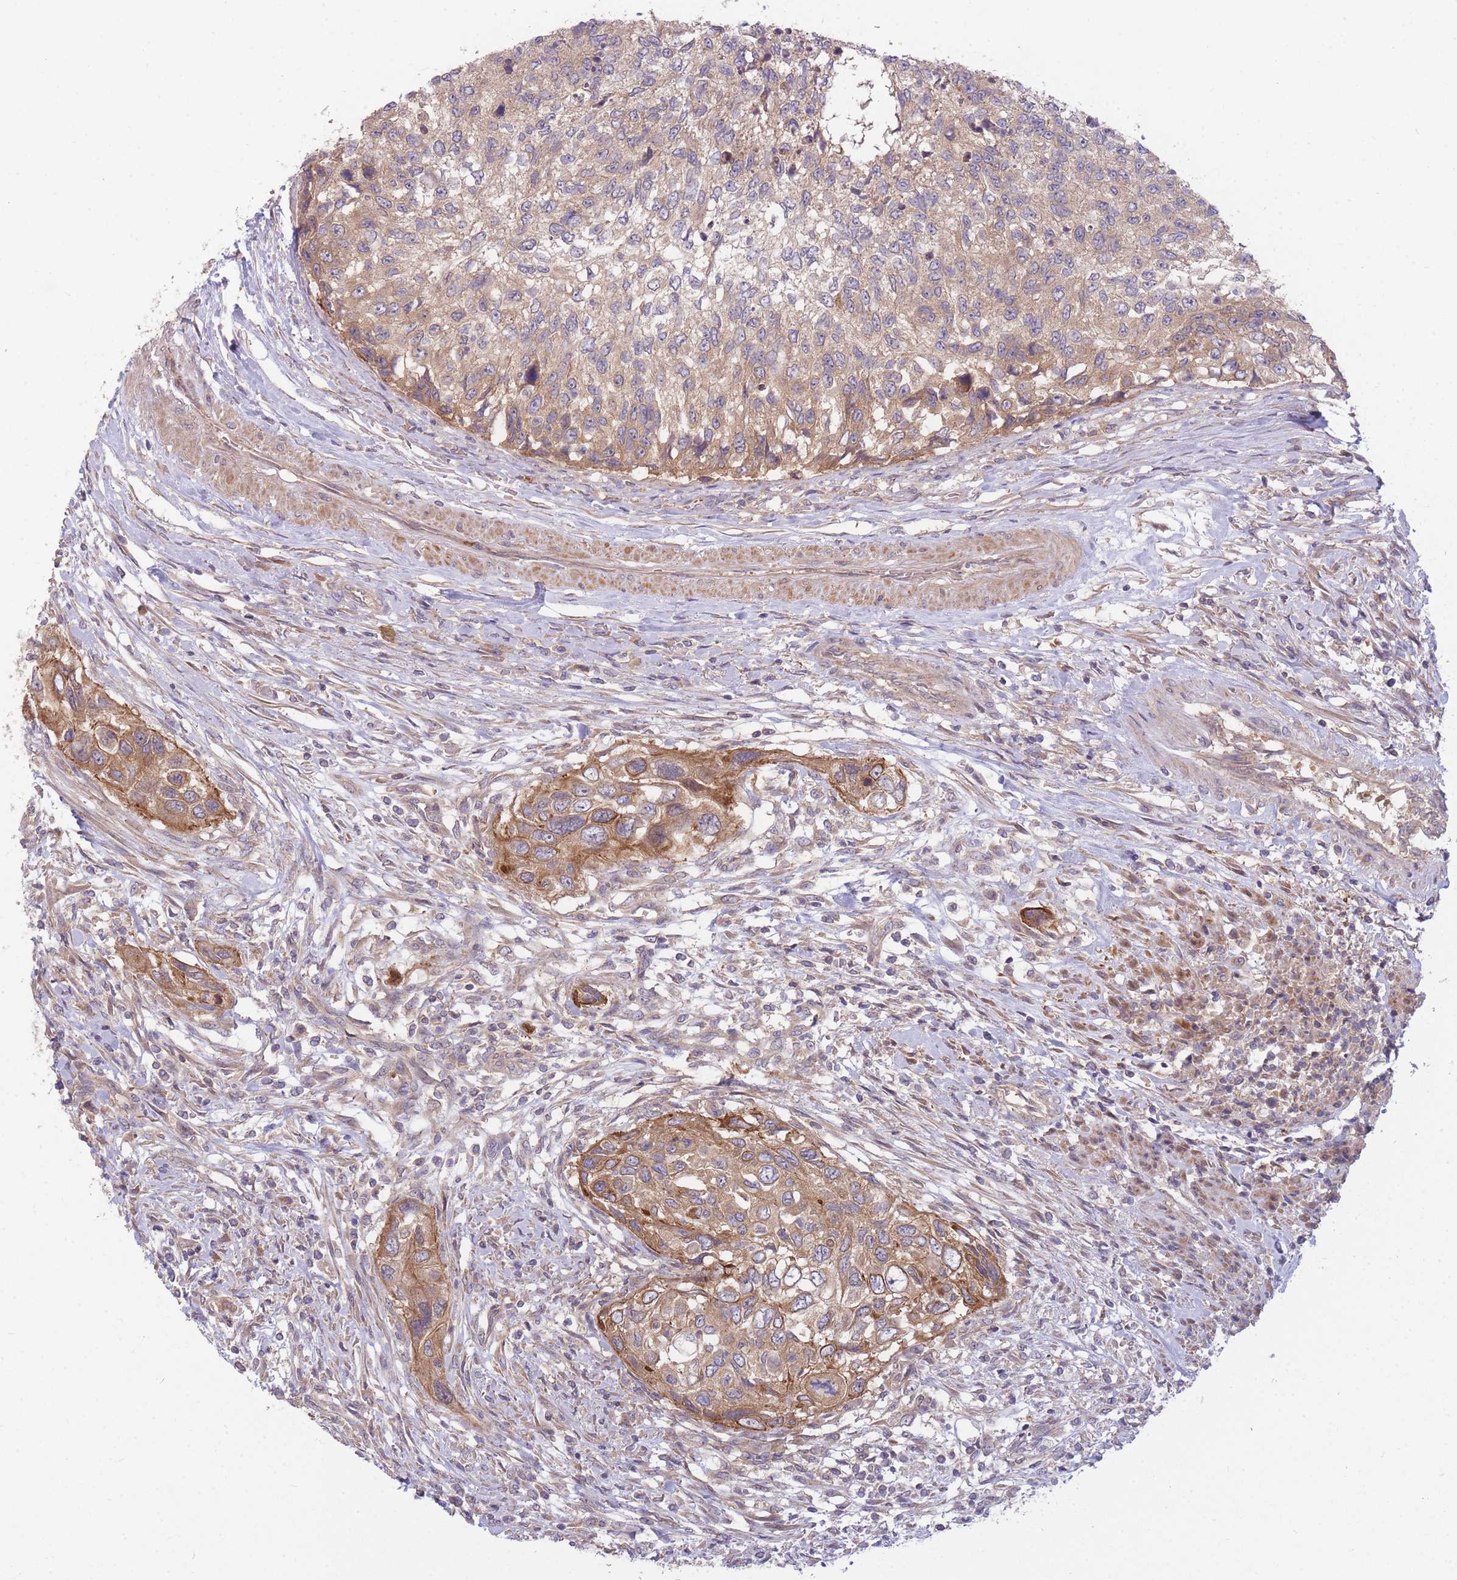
{"staining": {"intensity": "weak", "quantity": ">75%", "location": "cytoplasmic/membranous"}, "tissue": "urothelial cancer", "cell_type": "Tumor cells", "image_type": "cancer", "snomed": [{"axis": "morphology", "description": "Urothelial carcinoma, High grade"}, {"axis": "topography", "description": "Urinary bladder"}], "caption": "Urothelial cancer stained with IHC reveals weak cytoplasmic/membranous staining in approximately >75% of tumor cells. Nuclei are stained in blue.", "gene": "PFDN6", "patient": {"sex": "female", "age": 60}}